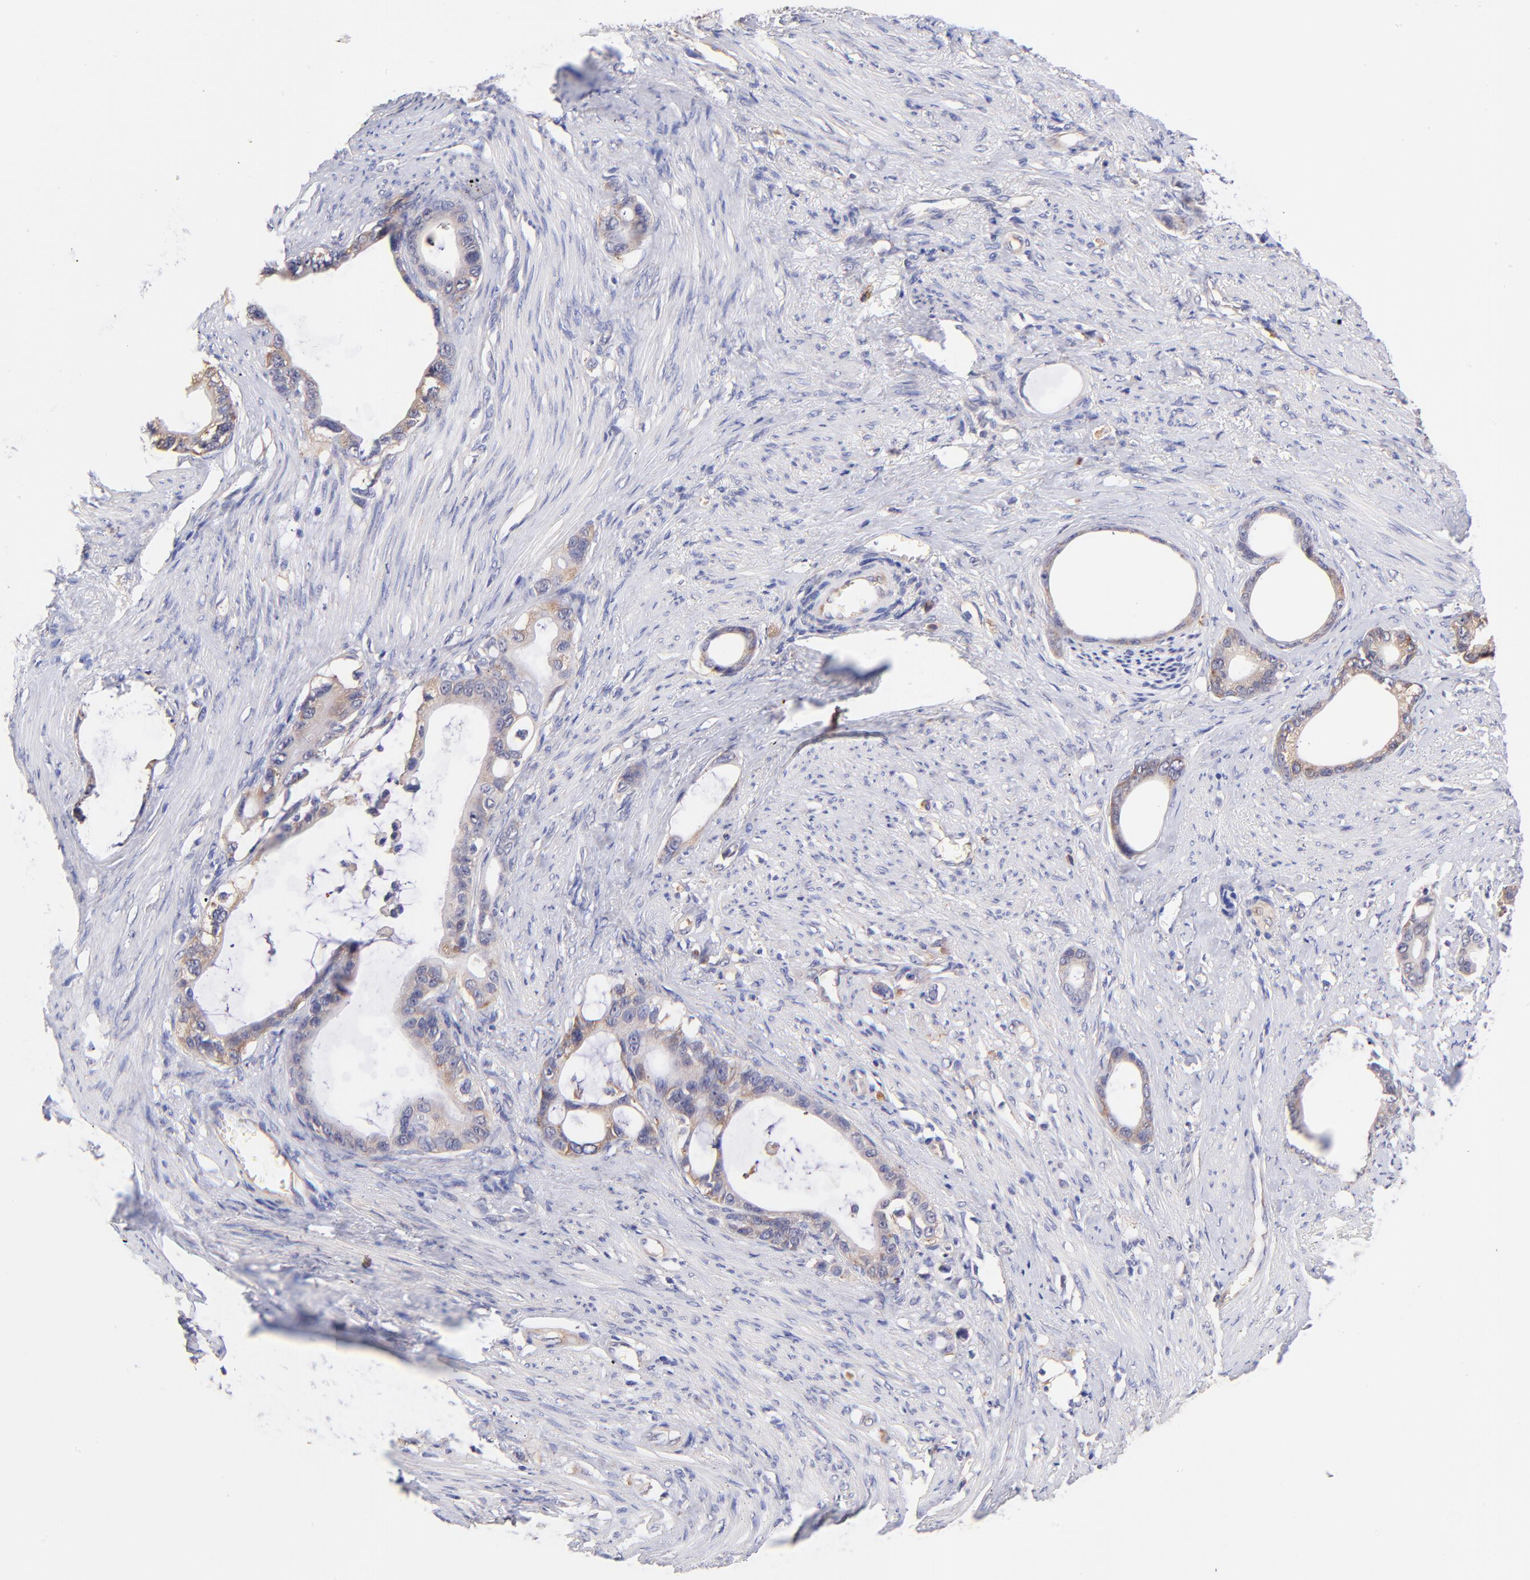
{"staining": {"intensity": "moderate", "quantity": "25%-75%", "location": "cytoplasmic/membranous"}, "tissue": "stomach cancer", "cell_type": "Tumor cells", "image_type": "cancer", "snomed": [{"axis": "morphology", "description": "Adenocarcinoma, NOS"}, {"axis": "topography", "description": "Stomach"}], "caption": "Immunohistochemistry micrograph of neoplastic tissue: human adenocarcinoma (stomach) stained using IHC demonstrates medium levels of moderate protein expression localized specifically in the cytoplasmic/membranous of tumor cells, appearing as a cytoplasmic/membranous brown color.", "gene": "RPL11", "patient": {"sex": "female", "age": 75}}